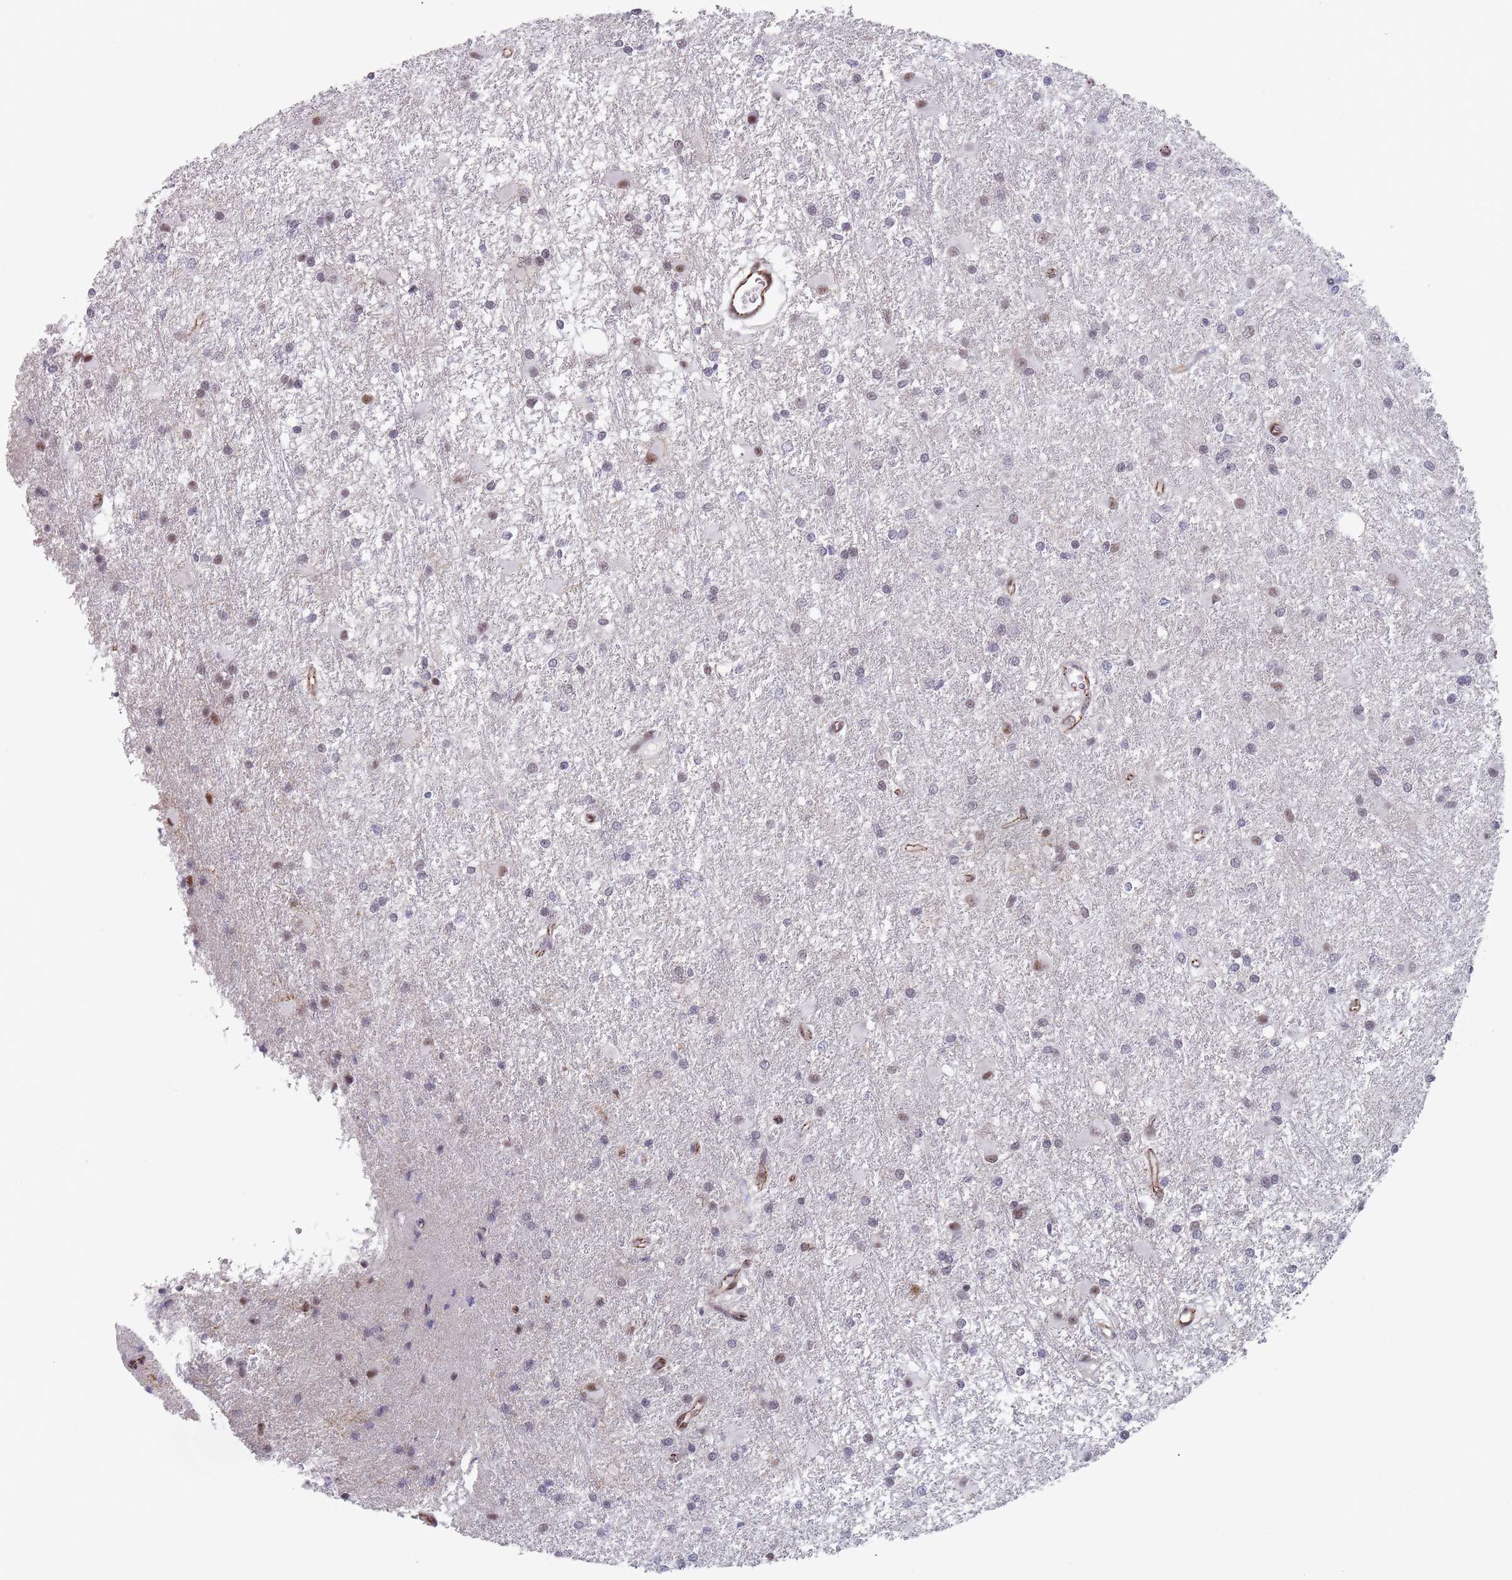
{"staining": {"intensity": "weak", "quantity": "<25%", "location": "nuclear"}, "tissue": "glioma", "cell_type": "Tumor cells", "image_type": "cancer", "snomed": [{"axis": "morphology", "description": "Glioma, malignant, High grade"}, {"axis": "topography", "description": "Brain"}], "caption": "The histopathology image displays no significant positivity in tumor cells of glioma. (DAB (3,3'-diaminobenzidine) immunohistochemistry (IHC), high magnification).", "gene": "OR5A2", "patient": {"sex": "female", "age": 50}}